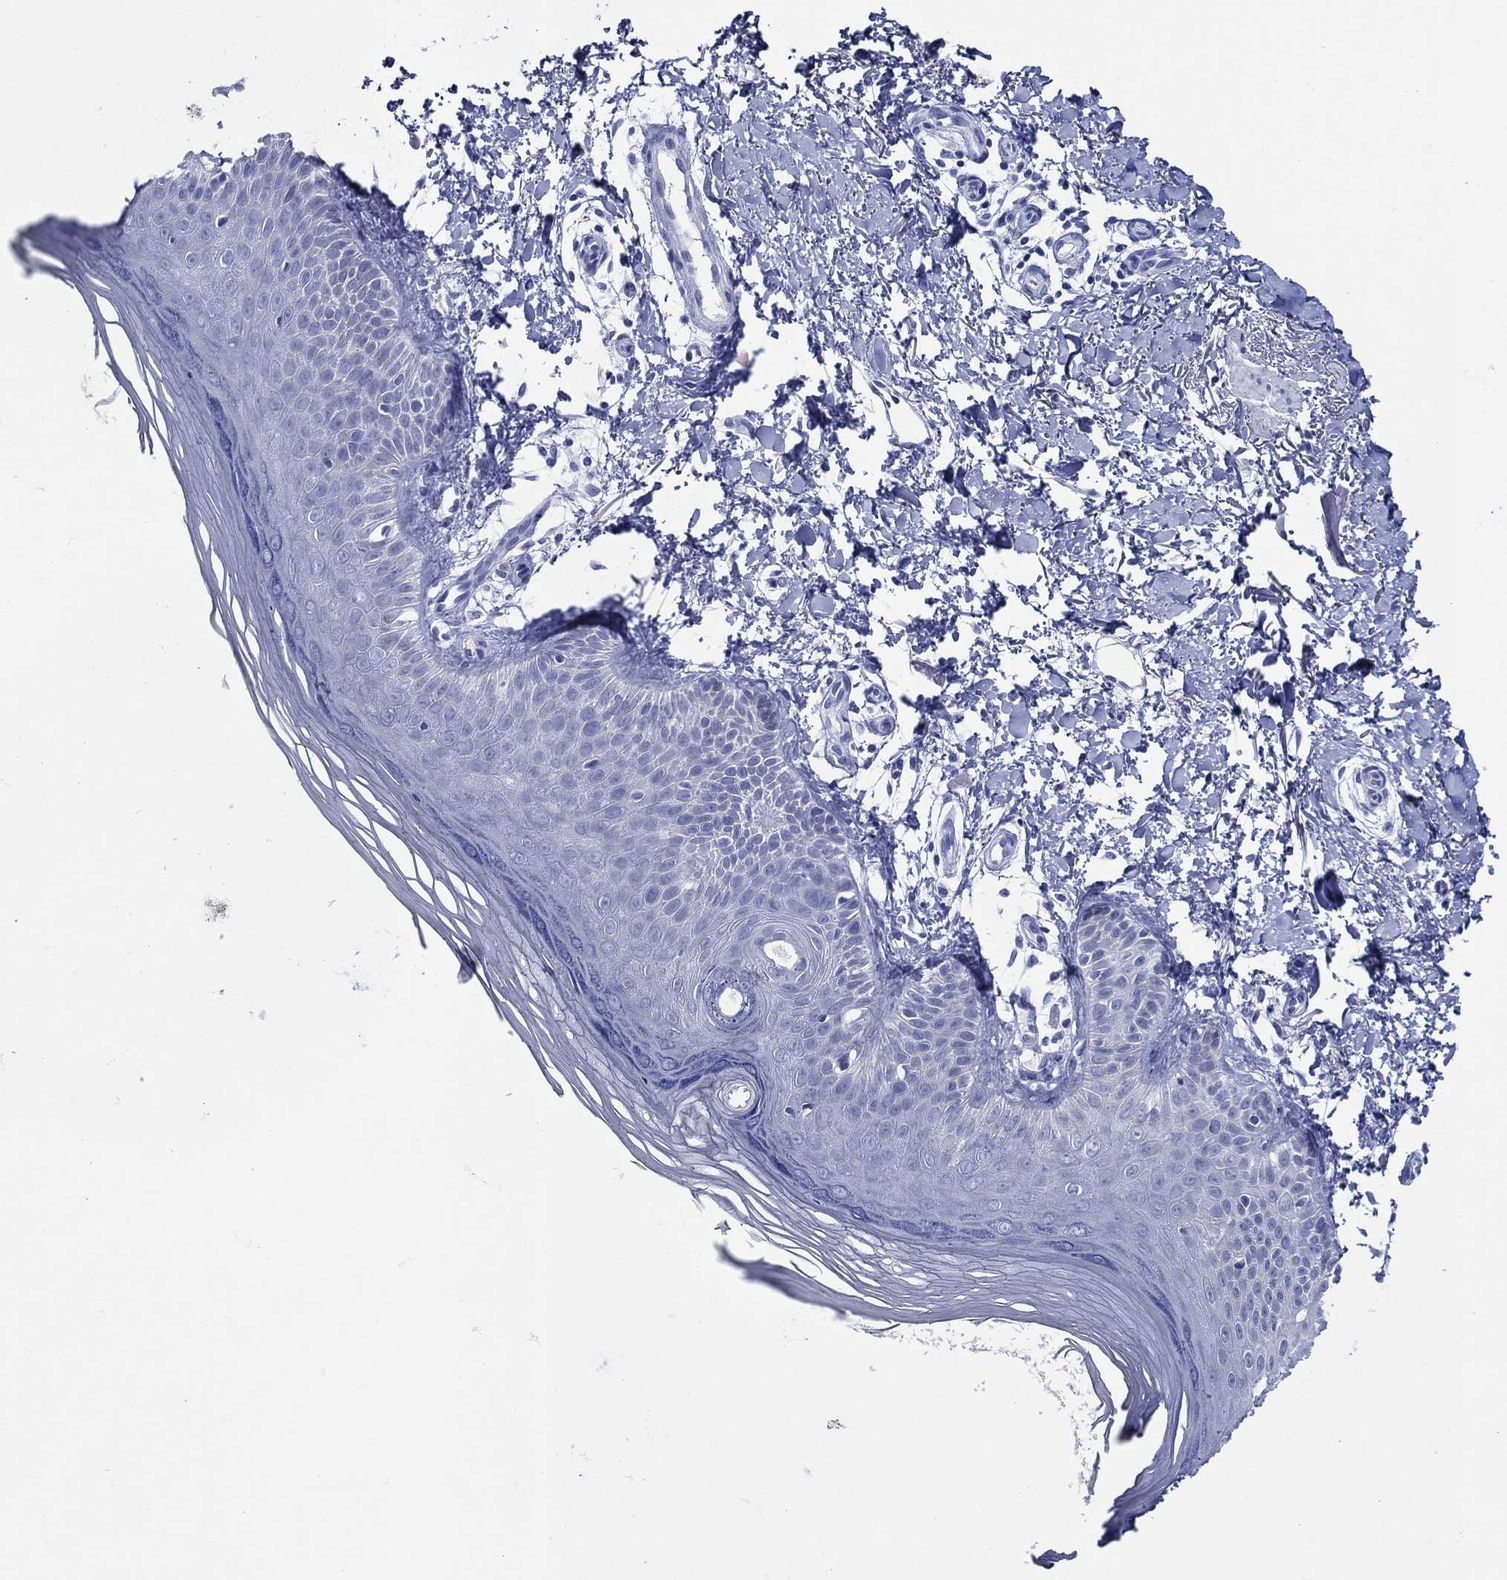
{"staining": {"intensity": "negative", "quantity": "none", "location": "none"}, "tissue": "skin", "cell_type": "Fibroblasts", "image_type": "normal", "snomed": [{"axis": "morphology", "description": "Normal tissue, NOS"}, {"axis": "morphology", "description": "Inflammation, NOS"}, {"axis": "morphology", "description": "Fibrosis, NOS"}, {"axis": "topography", "description": "Skin"}], "caption": "Immunohistochemical staining of normal human skin displays no significant positivity in fibroblasts. (Stains: DAB immunohistochemistry (IHC) with hematoxylin counter stain, Microscopy: brightfield microscopy at high magnification).", "gene": "ACE2", "patient": {"sex": "male", "age": 71}}